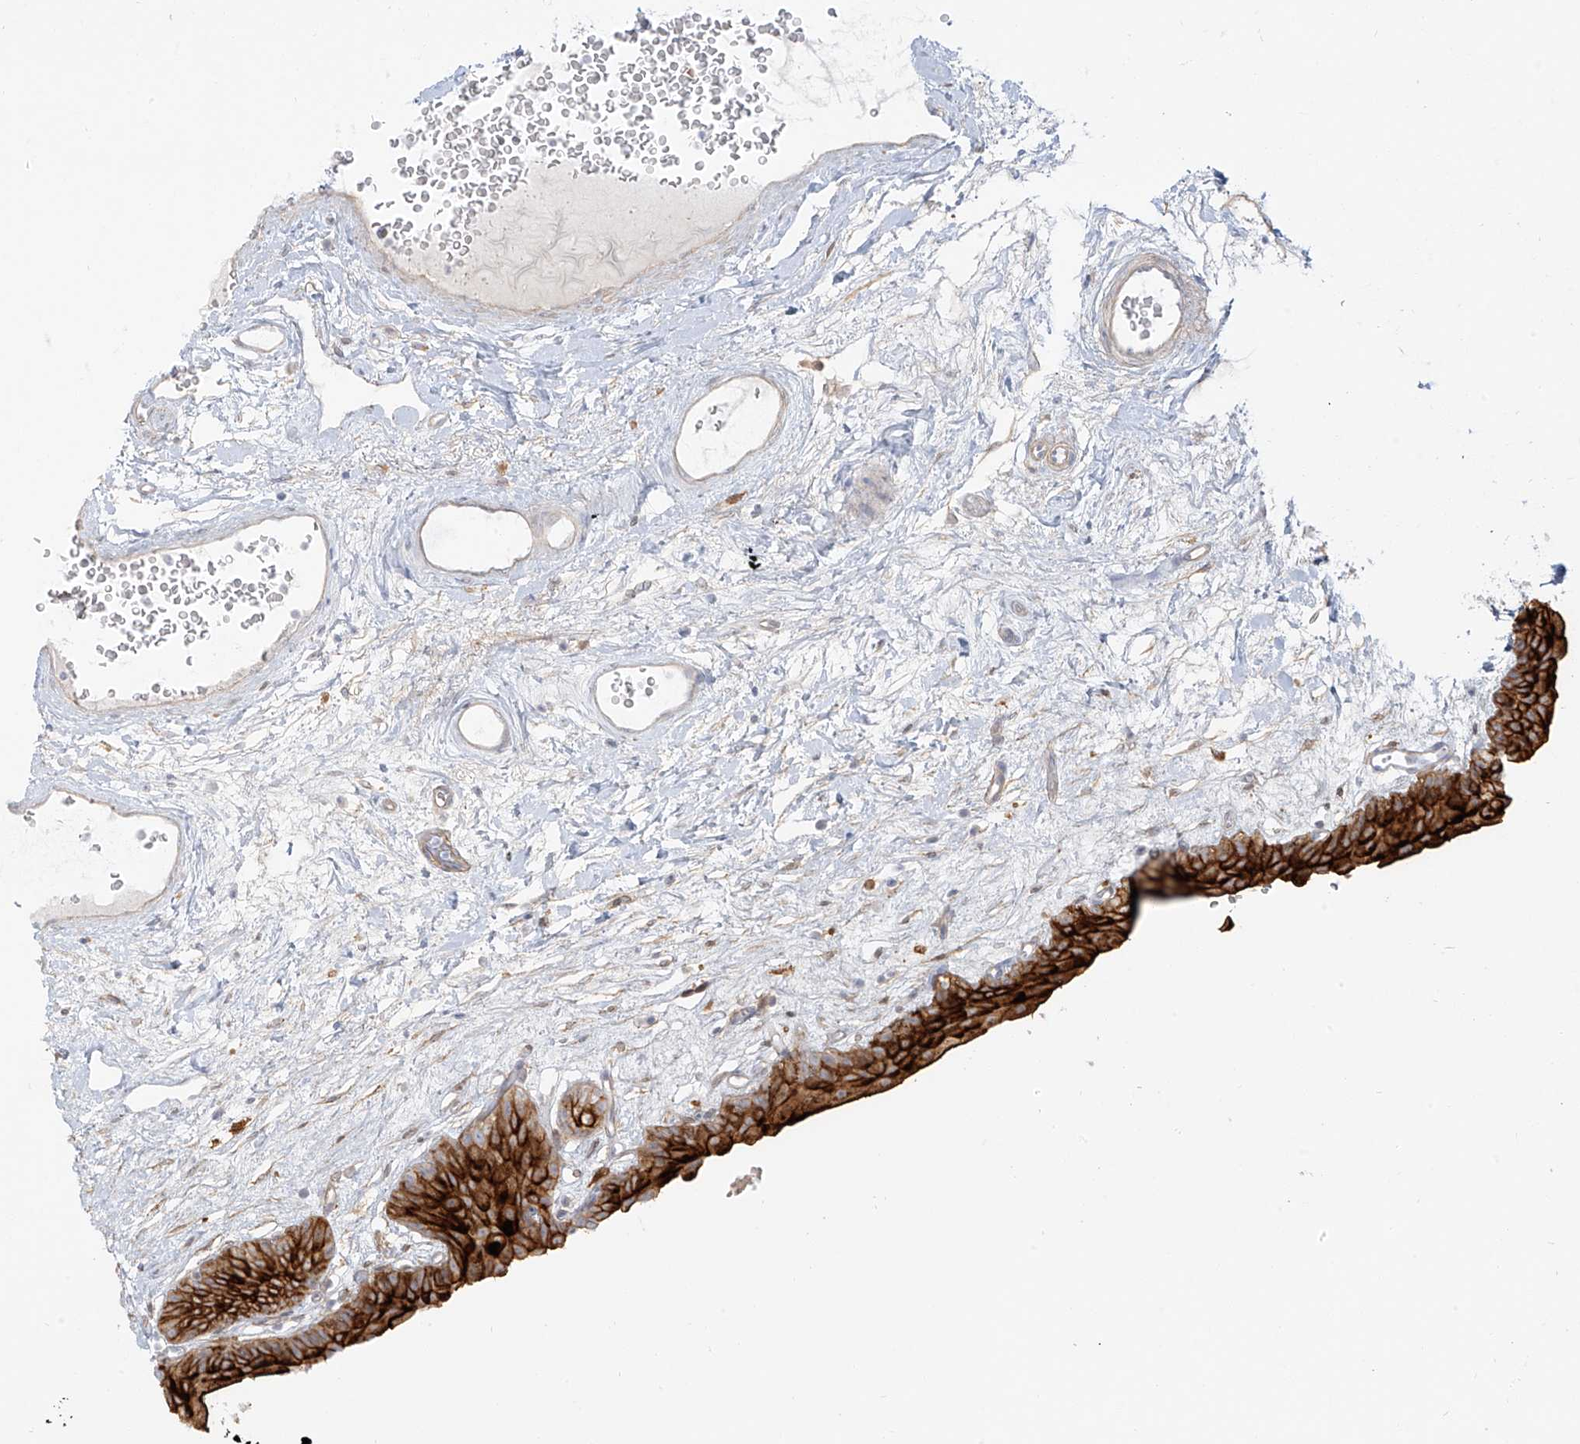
{"staining": {"intensity": "strong", "quantity": ">75%", "location": "cytoplasmic/membranous"}, "tissue": "urinary bladder", "cell_type": "Urothelial cells", "image_type": "normal", "snomed": [{"axis": "morphology", "description": "Normal tissue, NOS"}, {"axis": "topography", "description": "Urinary bladder"}], "caption": "Immunohistochemistry staining of unremarkable urinary bladder, which shows high levels of strong cytoplasmic/membranous expression in about >75% of urothelial cells indicating strong cytoplasmic/membranous protein expression. The staining was performed using DAB (3,3'-diaminobenzidine) (brown) for protein detection and nuclei were counterstained in hematoxylin (blue).", "gene": "UPK1B", "patient": {"sex": "male", "age": 83}}